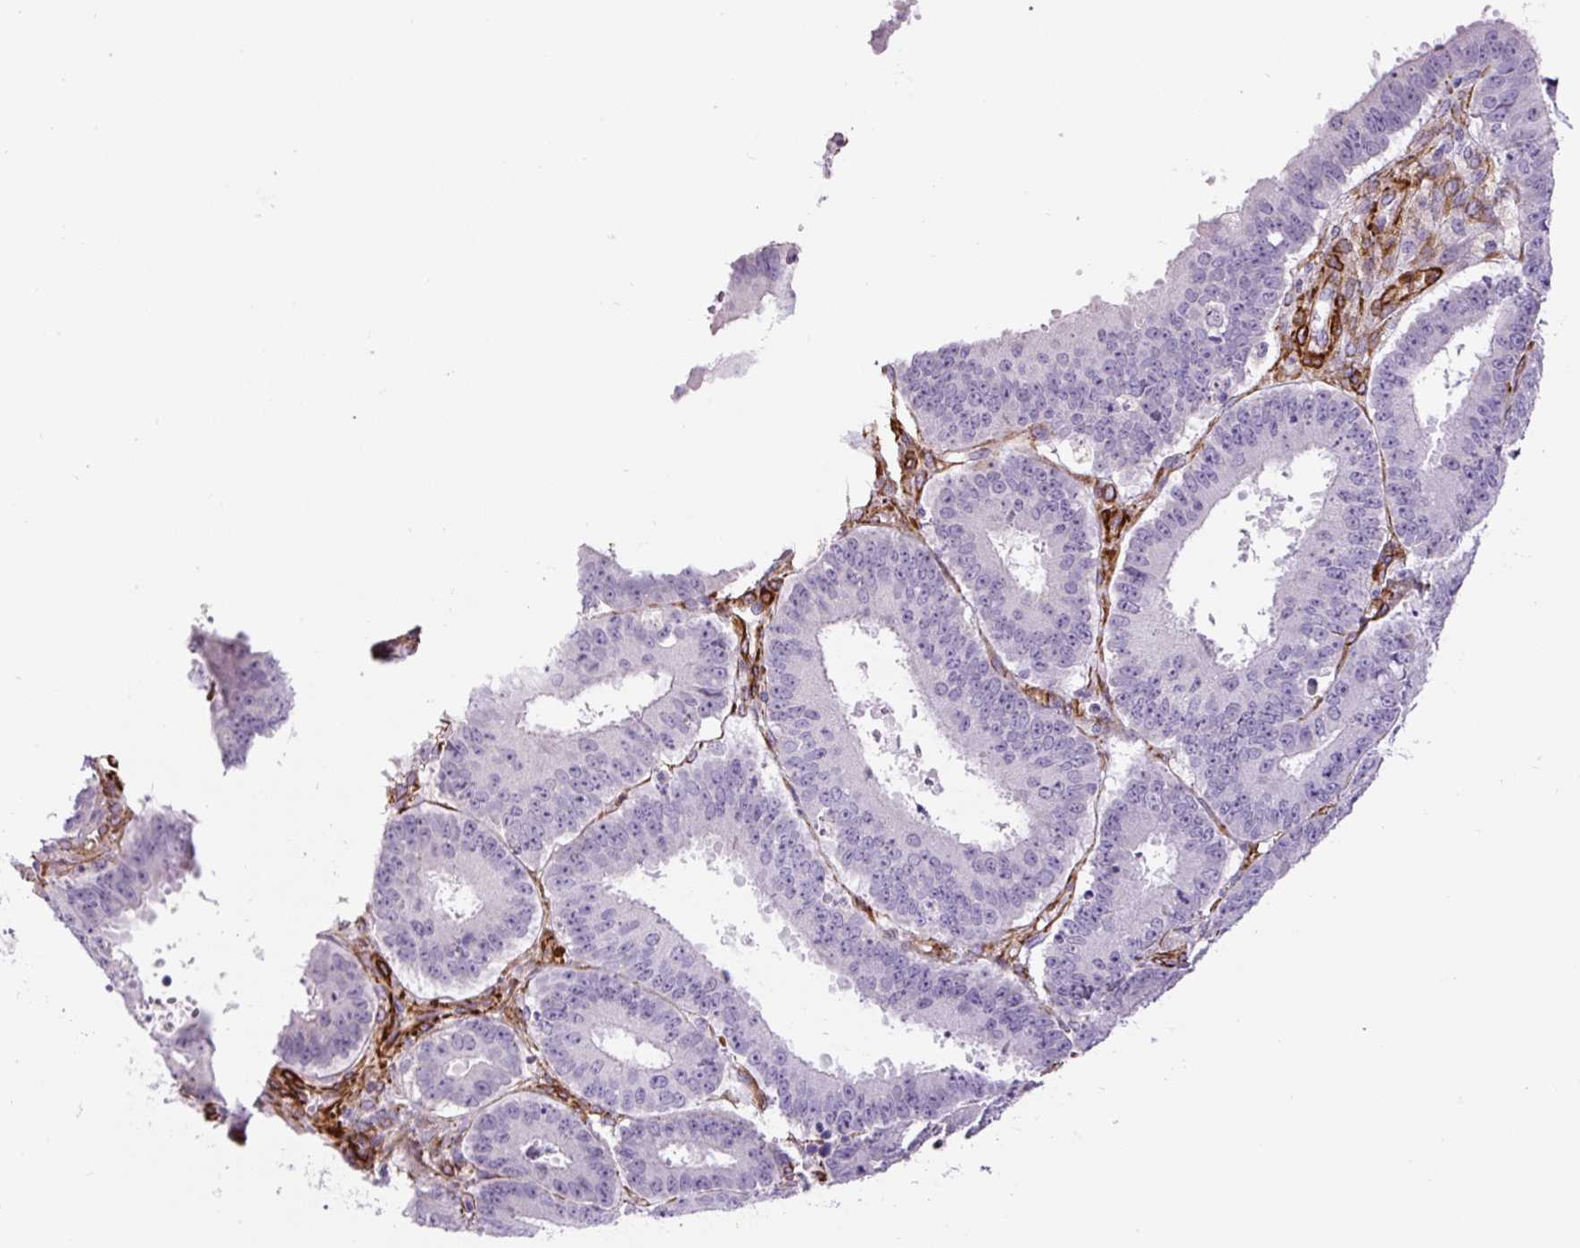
{"staining": {"intensity": "negative", "quantity": "none", "location": "none"}, "tissue": "ovarian cancer", "cell_type": "Tumor cells", "image_type": "cancer", "snomed": [{"axis": "morphology", "description": "Carcinoma, endometroid"}, {"axis": "topography", "description": "Appendix"}, {"axis": "topography", "description": "Ovary"}], "caption": "An IHC image of ovarian endometroid carcinoma is shown. There is no staining in tumor cells of ovarian endometroid carcinoma.", "gene": "NES", "patient": {"sex": "female", "age": 42}}